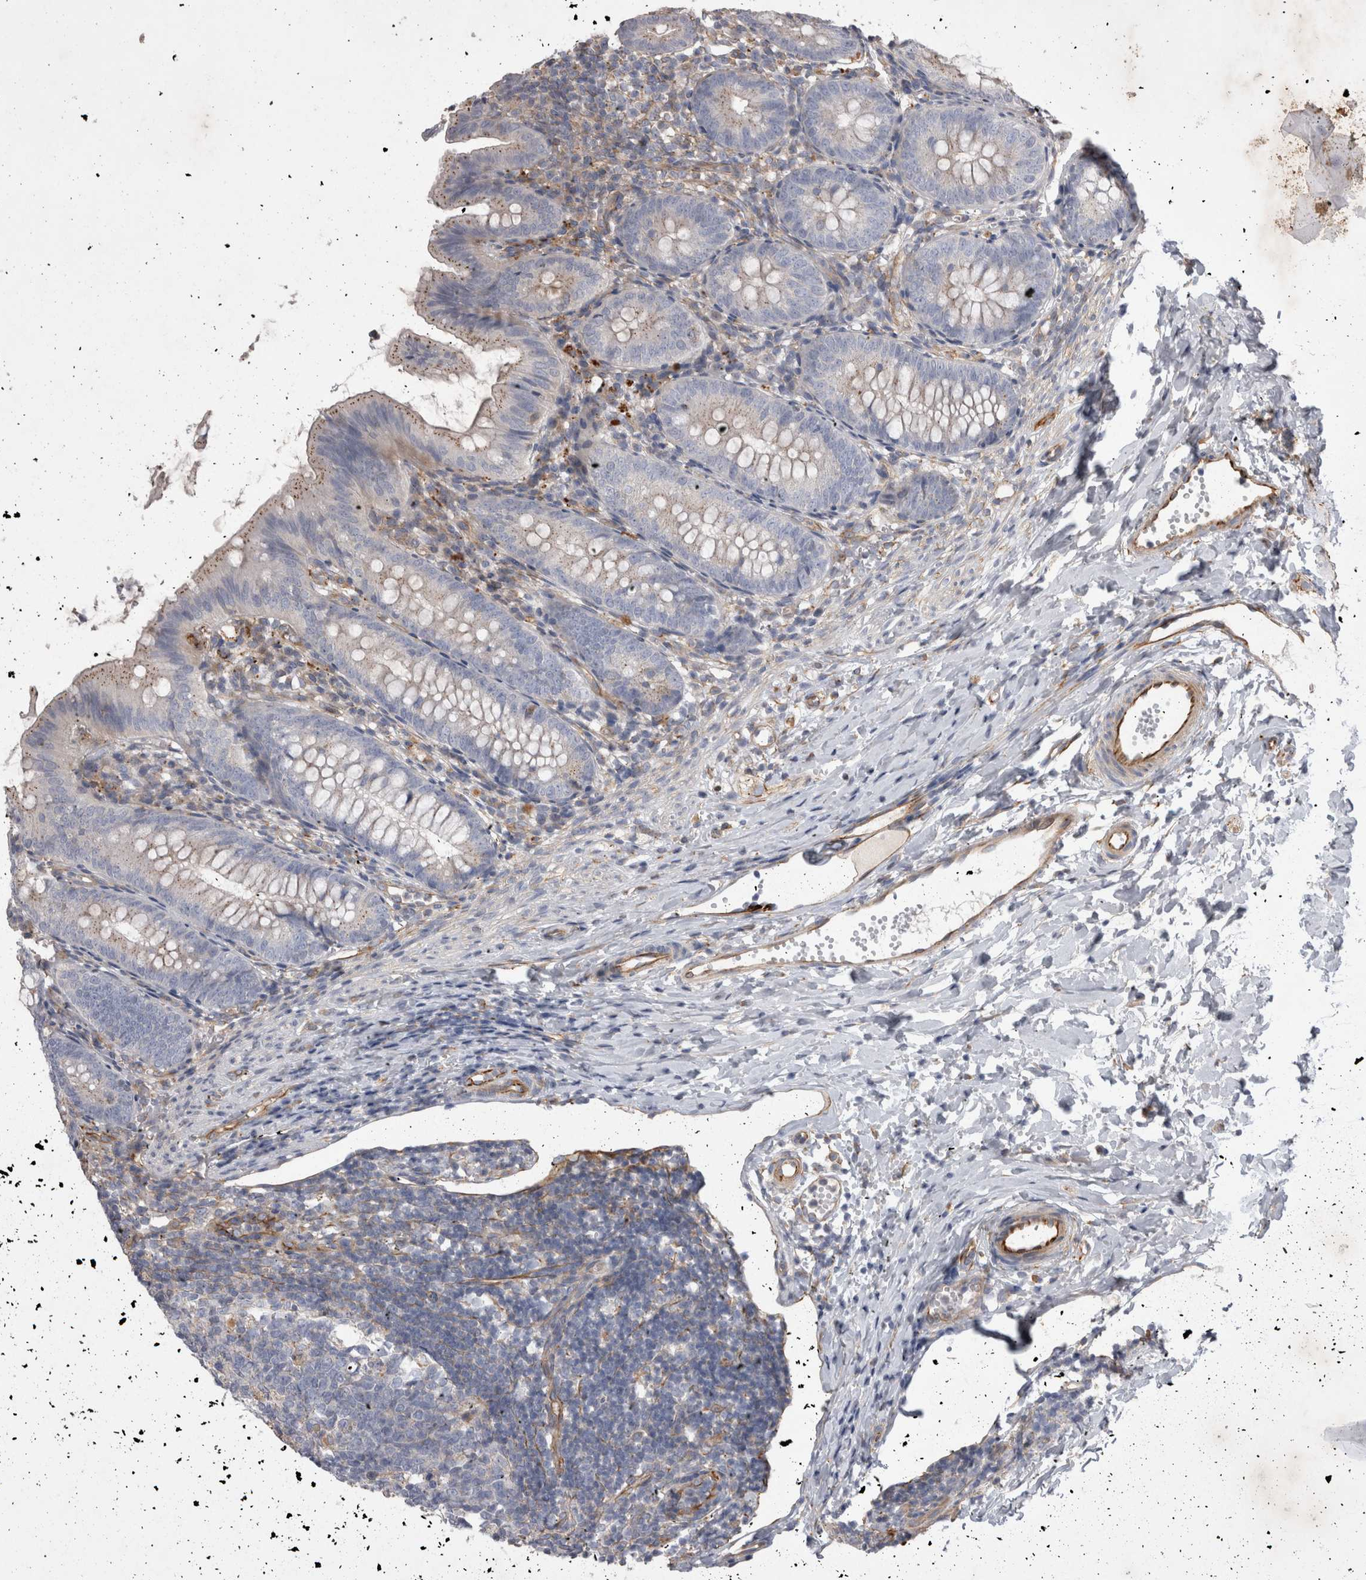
{"staining": {"intensity": "weak", "quantity": "<25%", "location": "cytoplasmic/membranous"}, "tissue": "appendix", "cell_type": "Glandular cells", "image_type": "normal", "snomed": [{"axis": "morphology", "description": "Normal tissue, NOS"}, {"axis": "topography", "description": "Appendix"}], "caption": "Protein analysis of benign appendix reveals no significant expression in glandular cells.", "gene": "STRADB", "patient": {"sex": "male", "age": 1}}